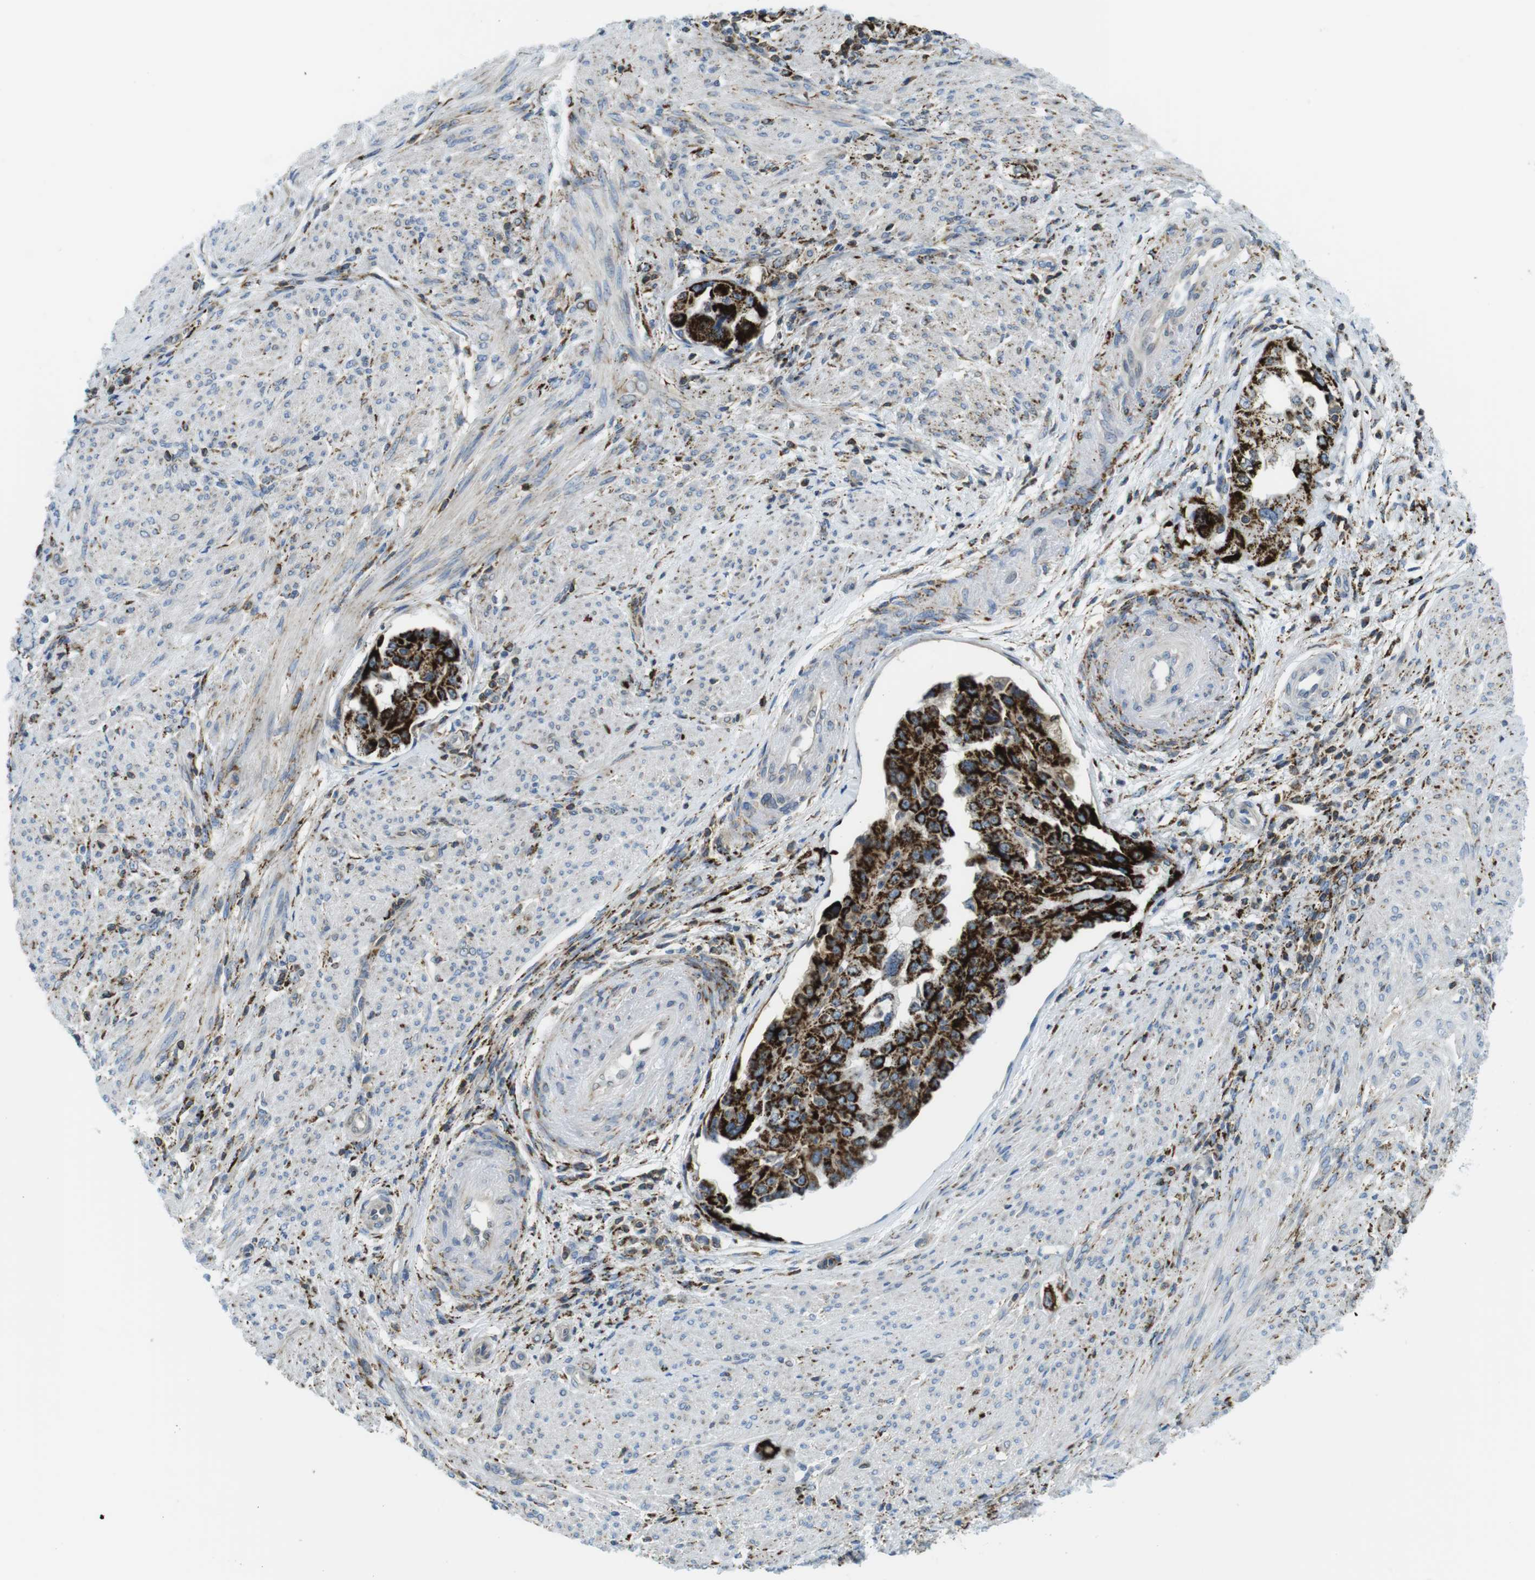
{"staining": {"intensity": "strong", "quantity": ">75%", "location": "cytoplasmic/membranous"}, "tissue": "endometrial cancer", "cell_type": "Tumor cells", "image_type": "cancer", "snomed": [{"axis": "morphology", "description": "Adenocarcinoma, NOS"}, {"axis": "topography", "description": "Endometrium"}], "caption": "IHC histopathology image of adenocarcinoma (endometrial) stained for a protein (brown), which reveals high levels of strong cytoplasmic/membranous staining in approximately >75% of tumor cells.", "gene": "KCNE3", "patient": {"sex": "female", "age": 85}}